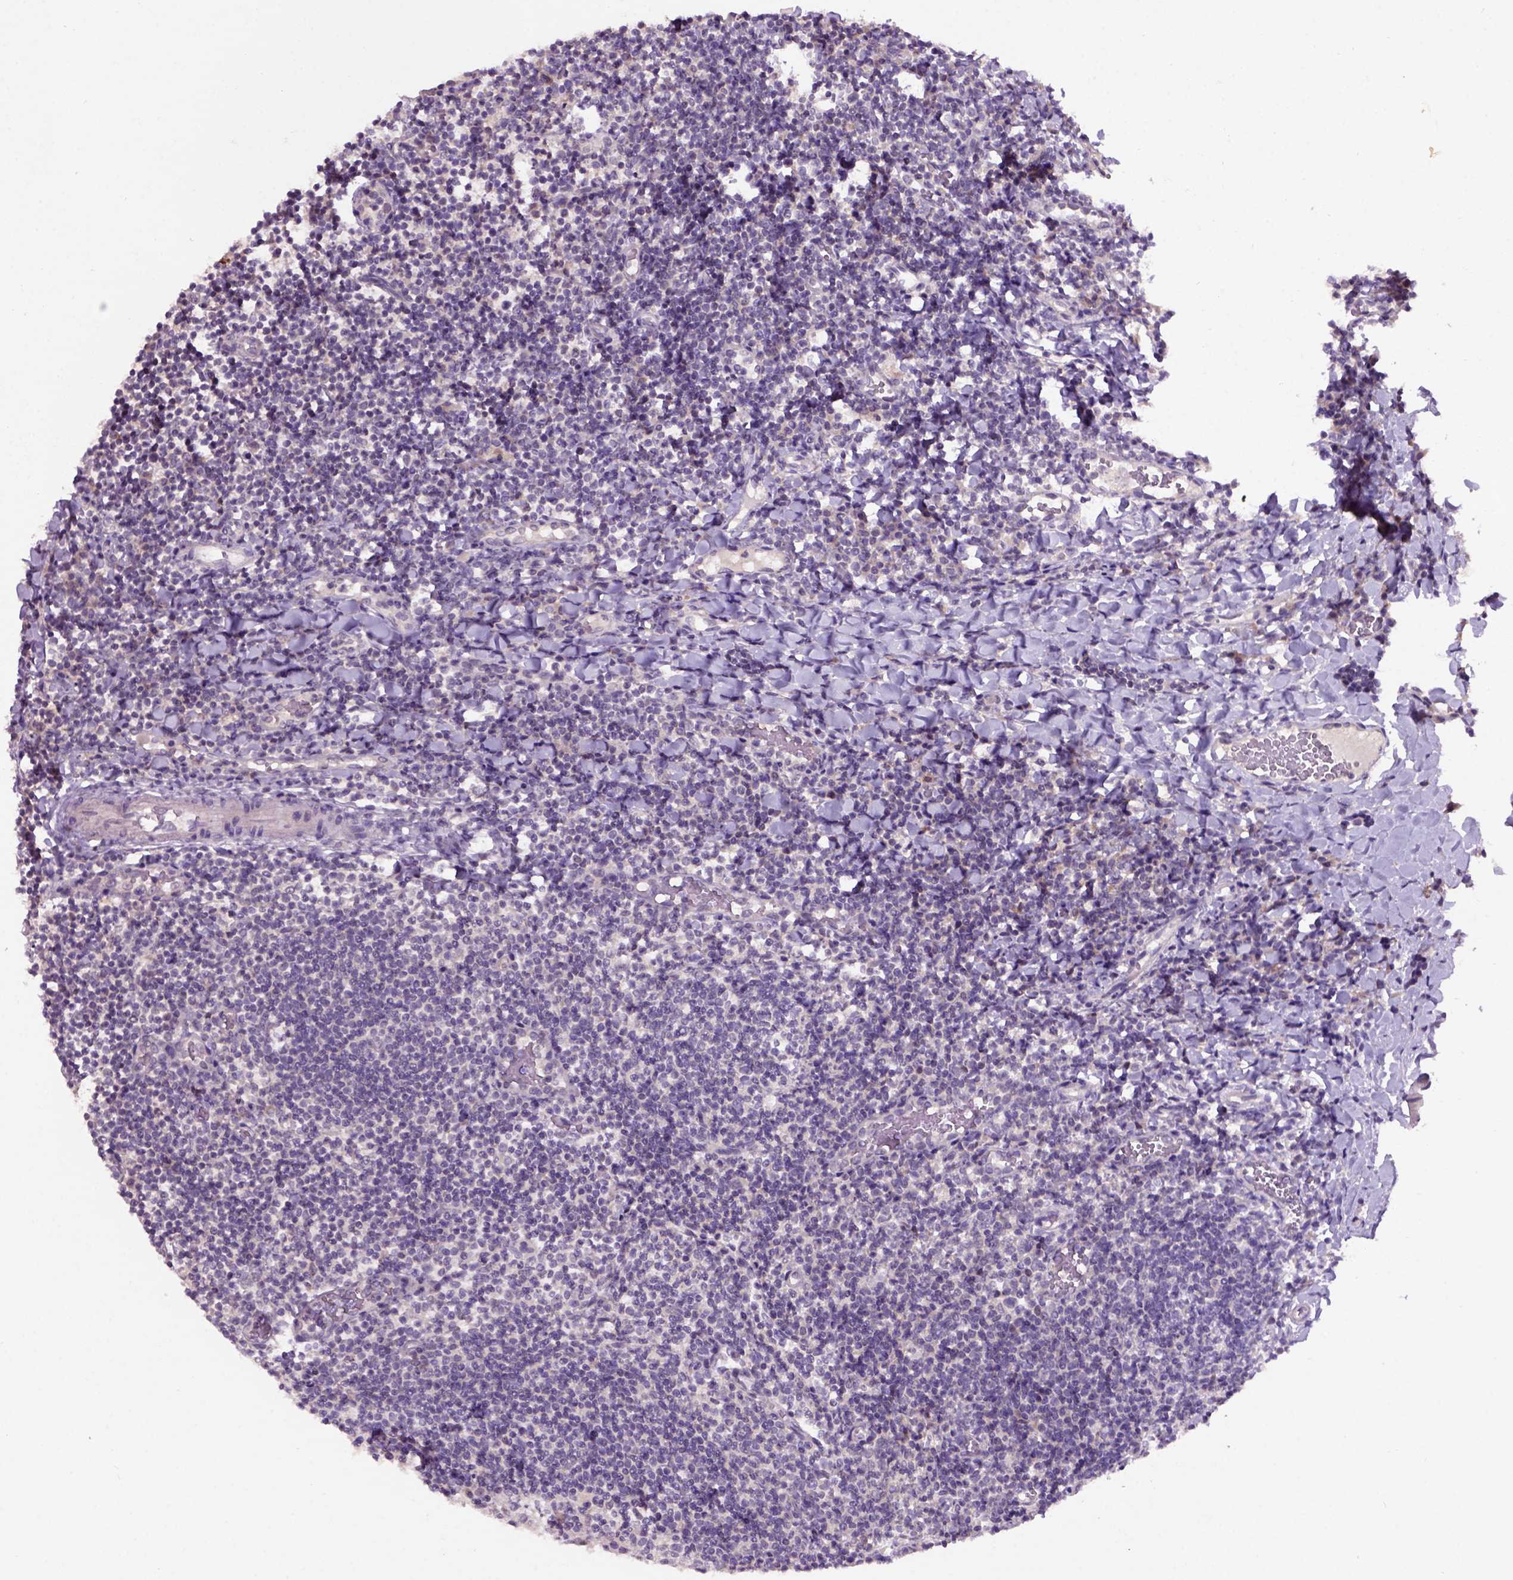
{"staining": {"intensity": "moderate", "quantity": "<25%", "location": "cytoplasmic/membranous"}, "tissue": "tonsil", "cell_type": "Germinal center cells", "image_type": "normal", "snomed": [{"axis": "morphology", "description": "Normal tissue, NOS"}, {"axis": "topography", "description": "Tonsil"}], "caption": "Unremarkable tonsil was stained to show a protein in brown. There is low levels of moderate cytoplasmic/membranous expression in about <25% of germinal center cells.", "gene": "RAB43", "patient": {"sex": "female", "age": 10}}